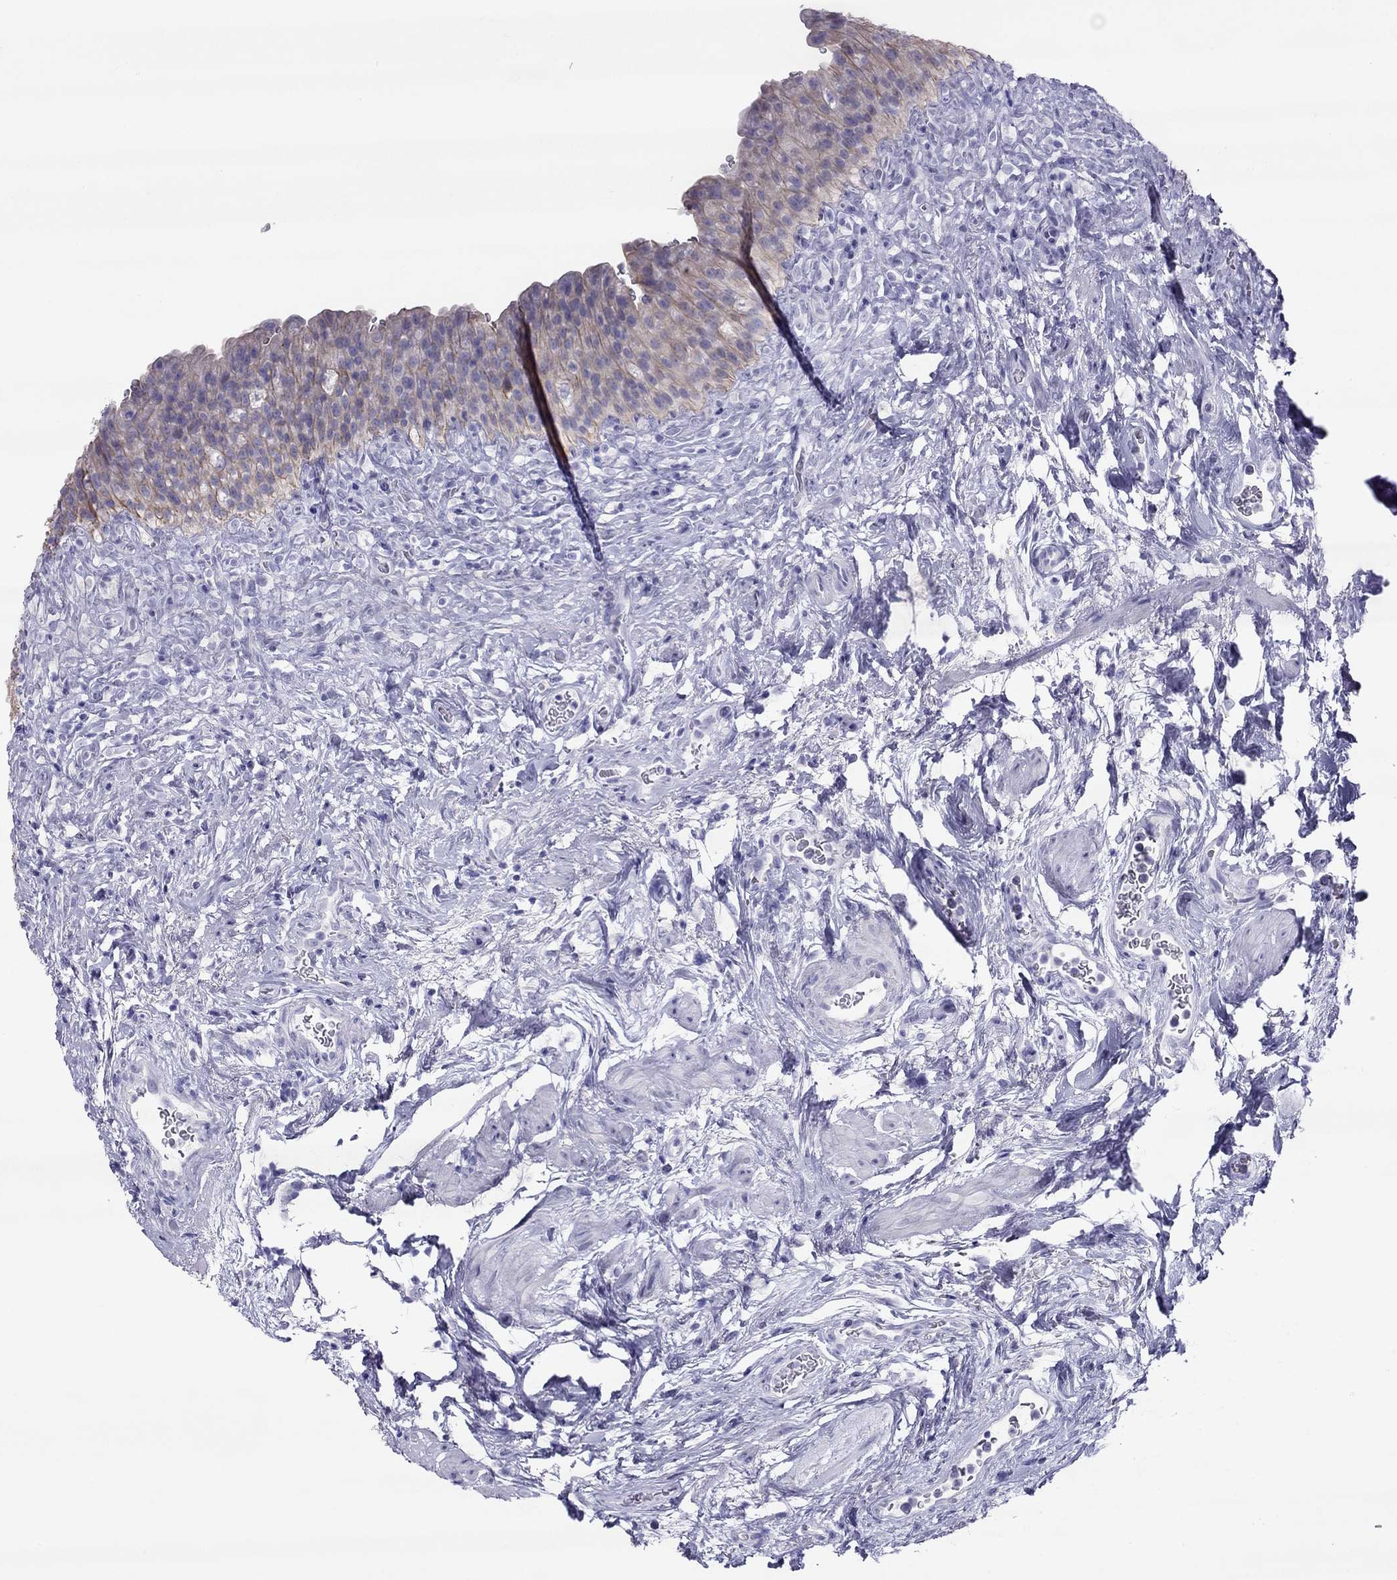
{"staining": {"intensity": "negative", "quantity": "none", "location": "none"}, "tissue": "urinary bladder", "cell_type": "Urothelial cells", "image_type": "normal", "snomed": [{"axis": "morphology", "description": "Normal tissue, NOS"}, {"axis": "topography", "description": "Urinary bladder"}], "caption": "Immunohistochemistry (IHC) histopathology image of unremarkable urinary bladder: human urinary bladder stained with DAB displays no significant protein positivity in urothelial cells.", "gene": "MAEL", "patient": {"sex": "male", "age": 76}}